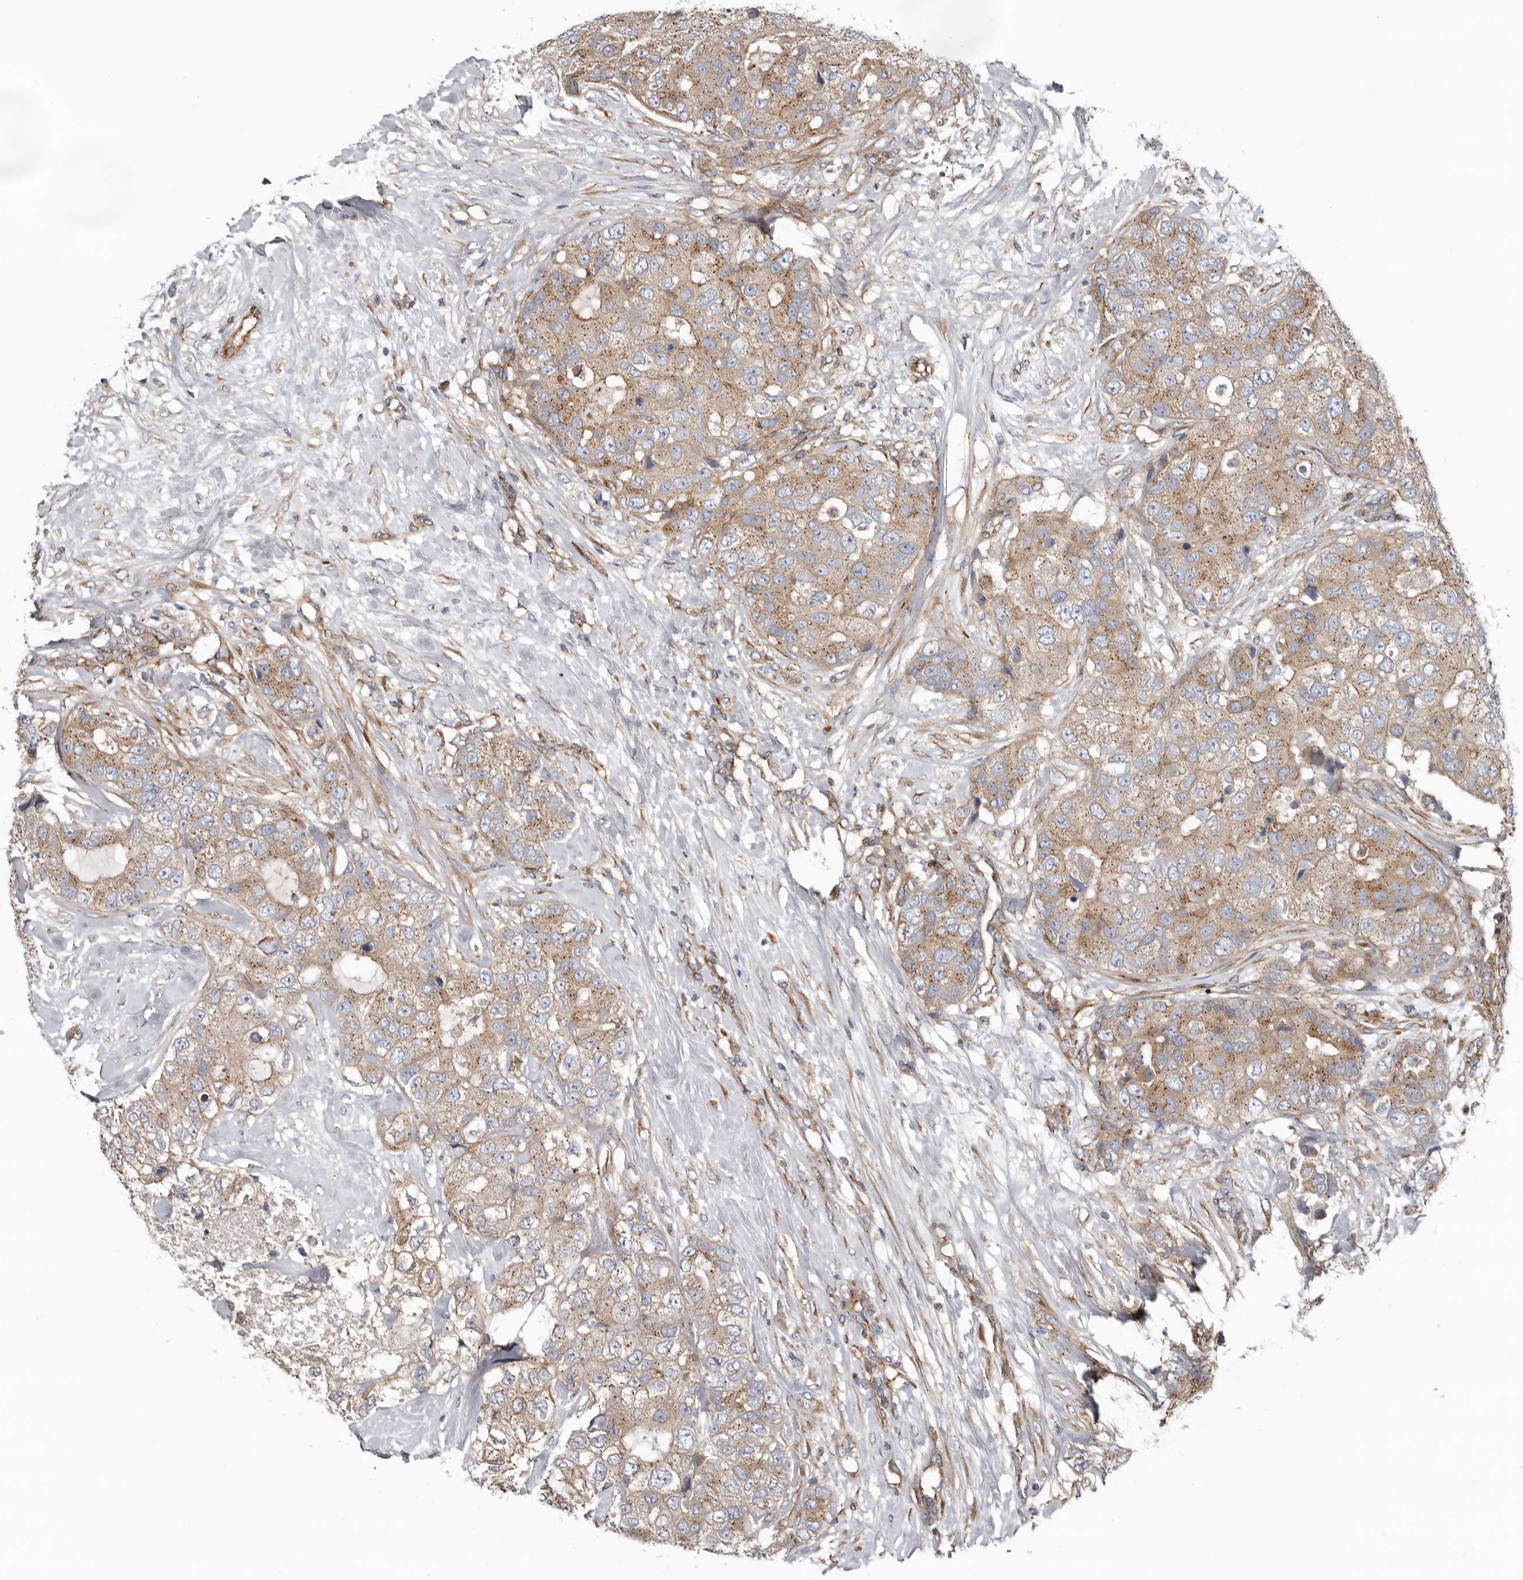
{"staining": {"intensity": "weak", "quantity": ">75%", "location": "cytoplasmic/membranous"}, "tissue": "breast cancer", "cell_type": "Tumor cells", "image_type": "cancer", "snomed": [{"axis": "morphology", "description": "Duct carcinoma"}, {"axis": "topography", "description": "Breast"}], "caption": "Breast cancer tissue displays weak cytoplasmic/membranous positivity in approximately >75% of tumor cells", "gene": "LUZP1", "patient": {"sex": "female", "age": 62}}